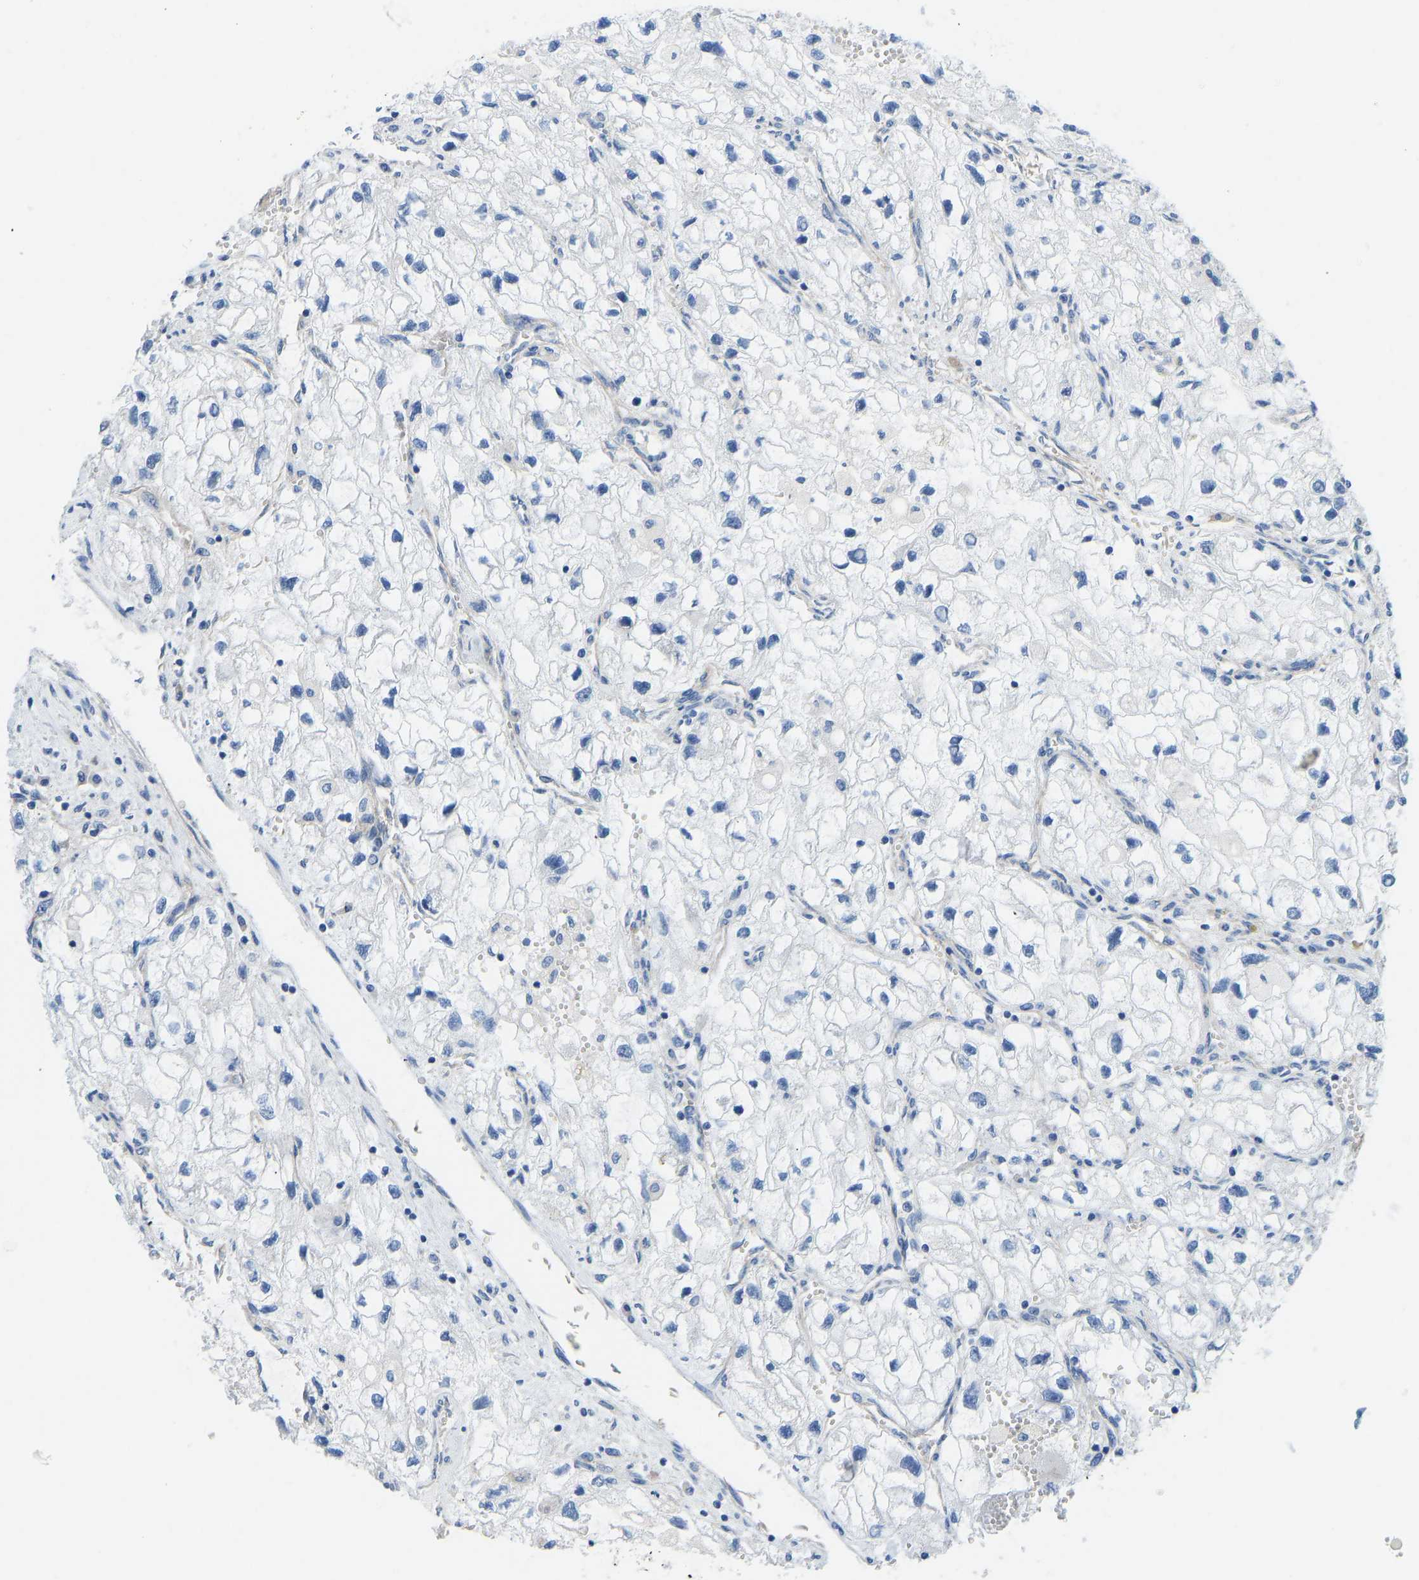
{"staining": {"intensity": "negative", "quantity": "none", "location": "none"}, "tissue": "renal cancer", "cell_type": "Tumor cells", "image_type": "cancer", "snomed": [{"axis": "morphology", "description": "Adenocarcinoma, NOS"}, {"axis": "topography", "description": "Kidney"}], "caption": "An immunohistochemistry image of renal adenocarcinoma is shown. There is no staining in tumor cells of renal adenocarcinoma. The staining is performed using DAB (3,3'-diaminobenzidine) brown chromogen with nuclei counter-stained in using hematoxylin.", "gene": "CHAD", "patient": {"sex": "female", "age": 70}}